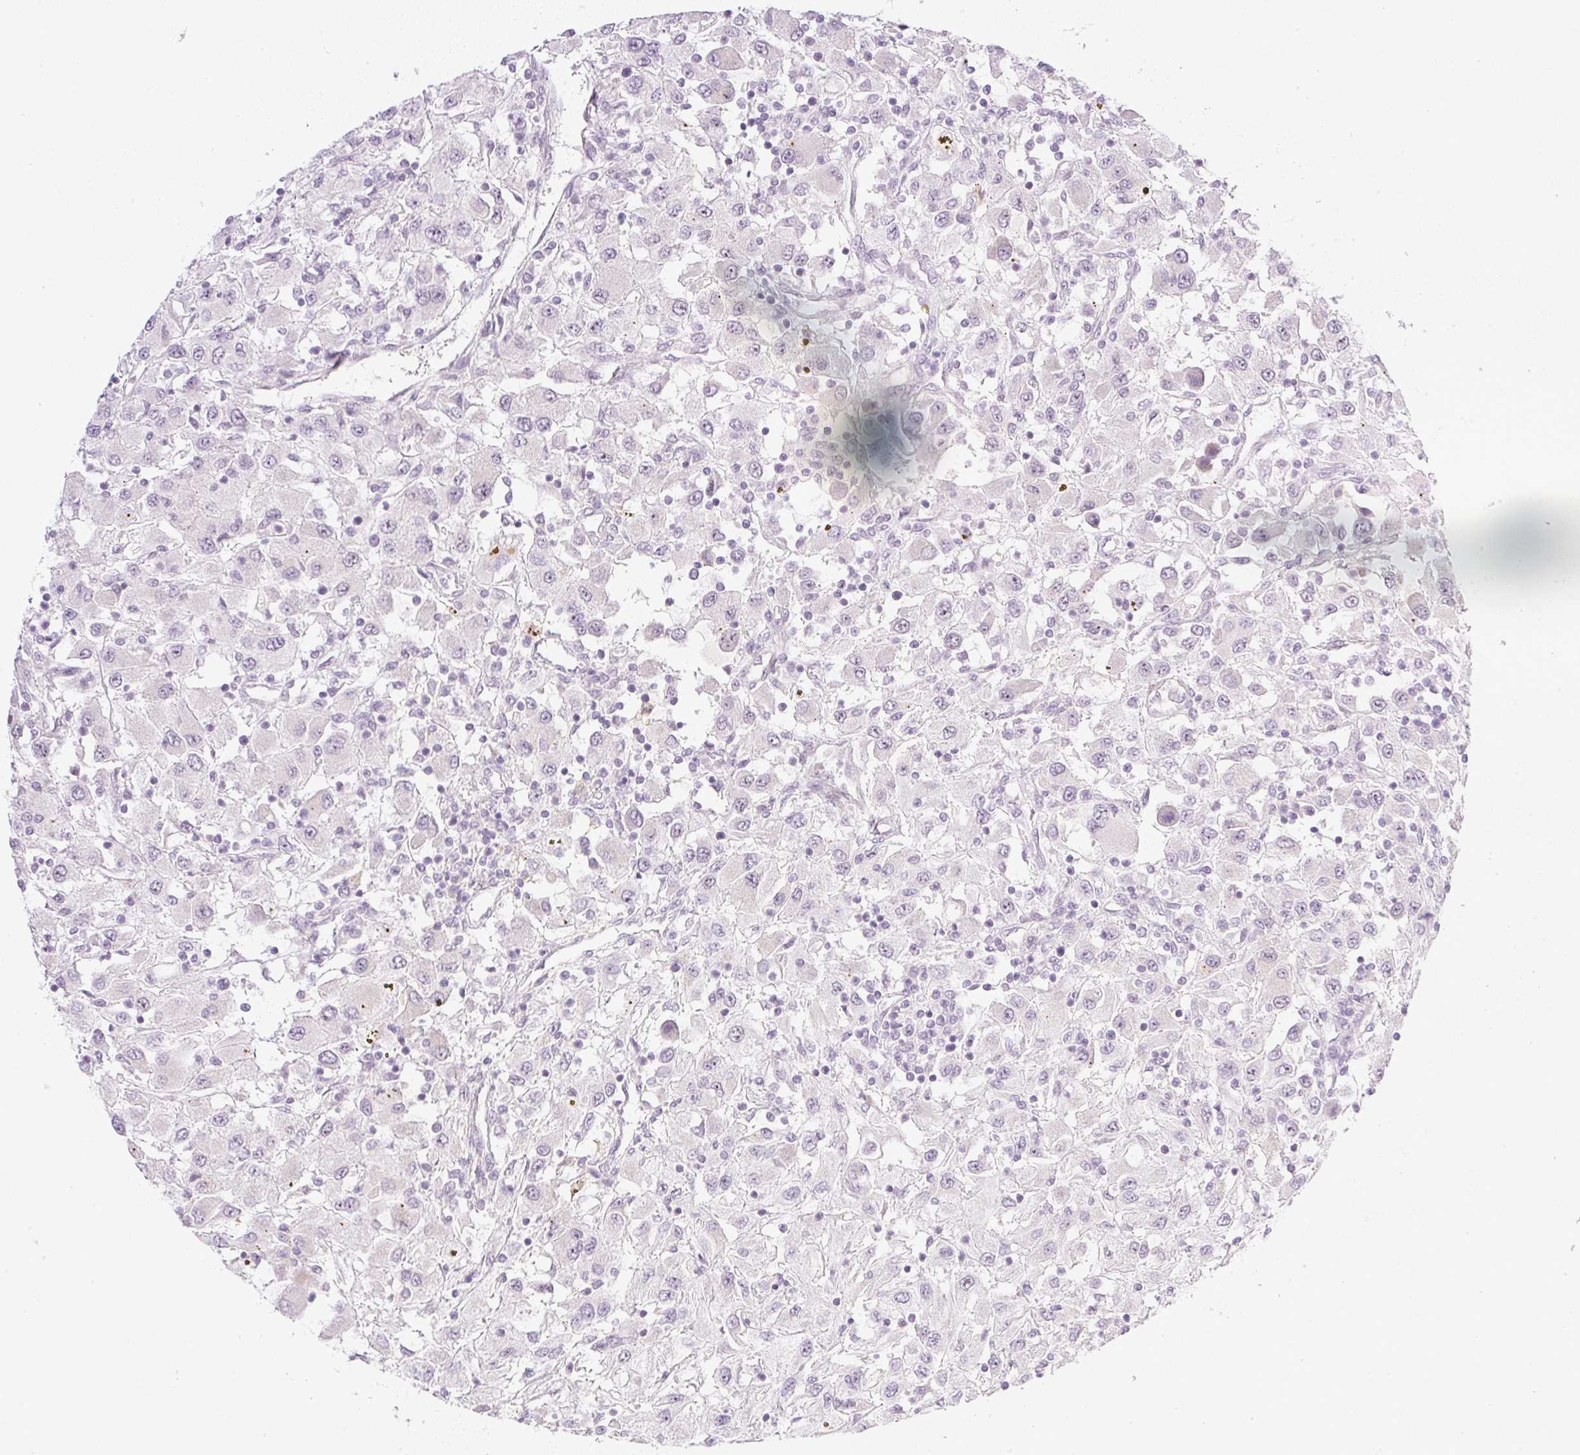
{"staining": {"intensity": "negative", "quantity": "none", "location": "none"}, "tissue": "renal cancer", "cell_type": "Tumor cells", "image_type": "cancer", "snomed": [{"axis": "morphology", "description": "Adenocarcinoma, NOS"}, {"axis": "topography", "description": "Kidney"}], "caption": "The photomicrograph shows no staining of tumor cells in renal cancer (adenocarcinoma).", "gene": "AAR2", "patient": {"sex": "female", "age": 67}}